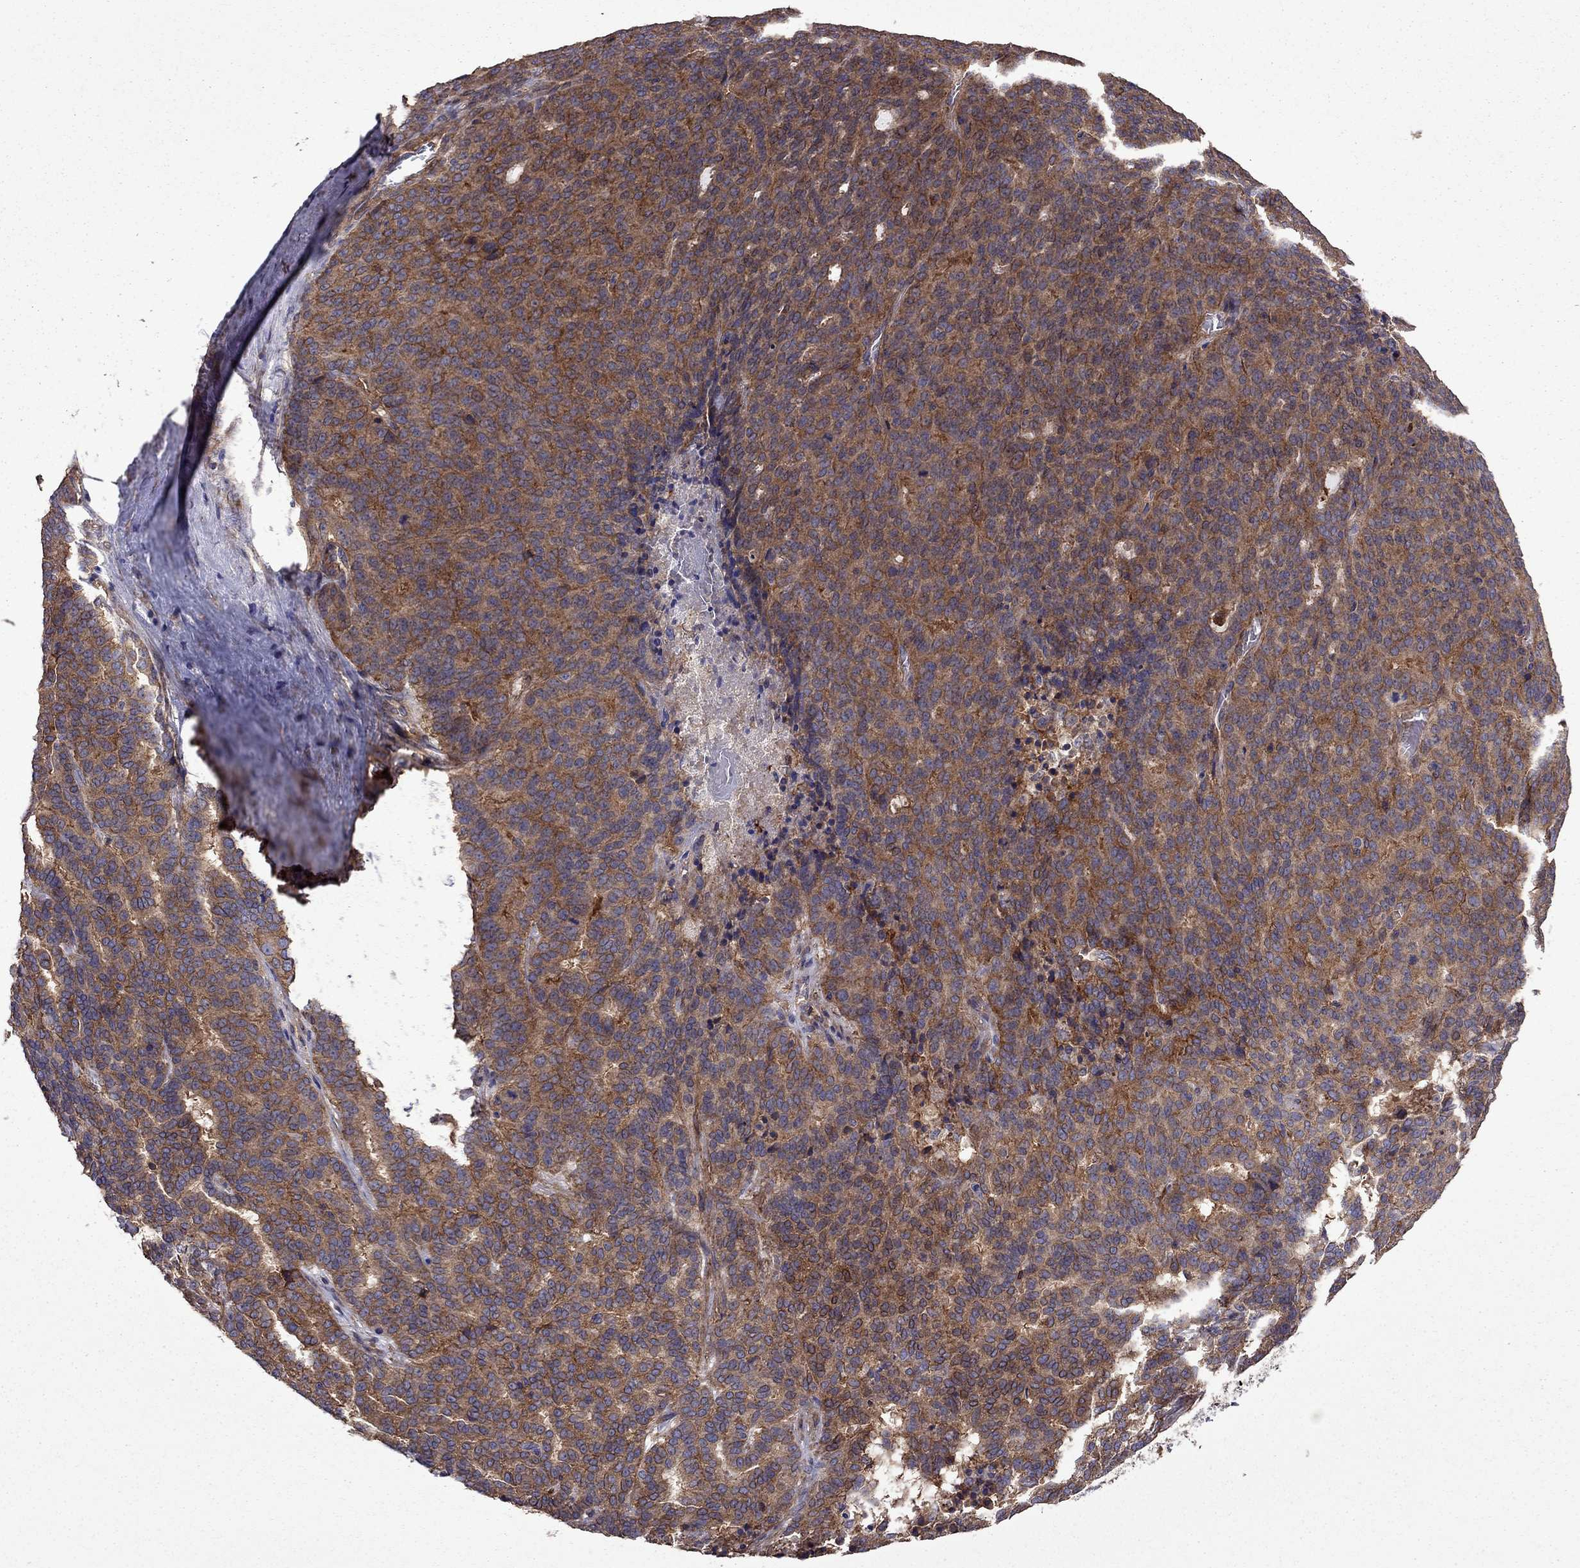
{"staining": {"intensity": "strong", "quantity": ">75%", "location": "cytoplasmic/membranous"}, "tissue": "liver cancer", "cell_type": "Tumor cells", "image_type": "cancer", "snomed": [{"axis": "morphology", "description": "Cholangiocarcinoma"}, {"axis": "topography", "description": "Liver"}], "caption": "Immunohistochemical staining of human liver cancer (cholangiocarcinoma) exhibits strong cytoplasmic/membranous protein staining in about >75% of tumor cells.", "gene": "ITGB1", "patient": {"sex": "female", "age": 47}}